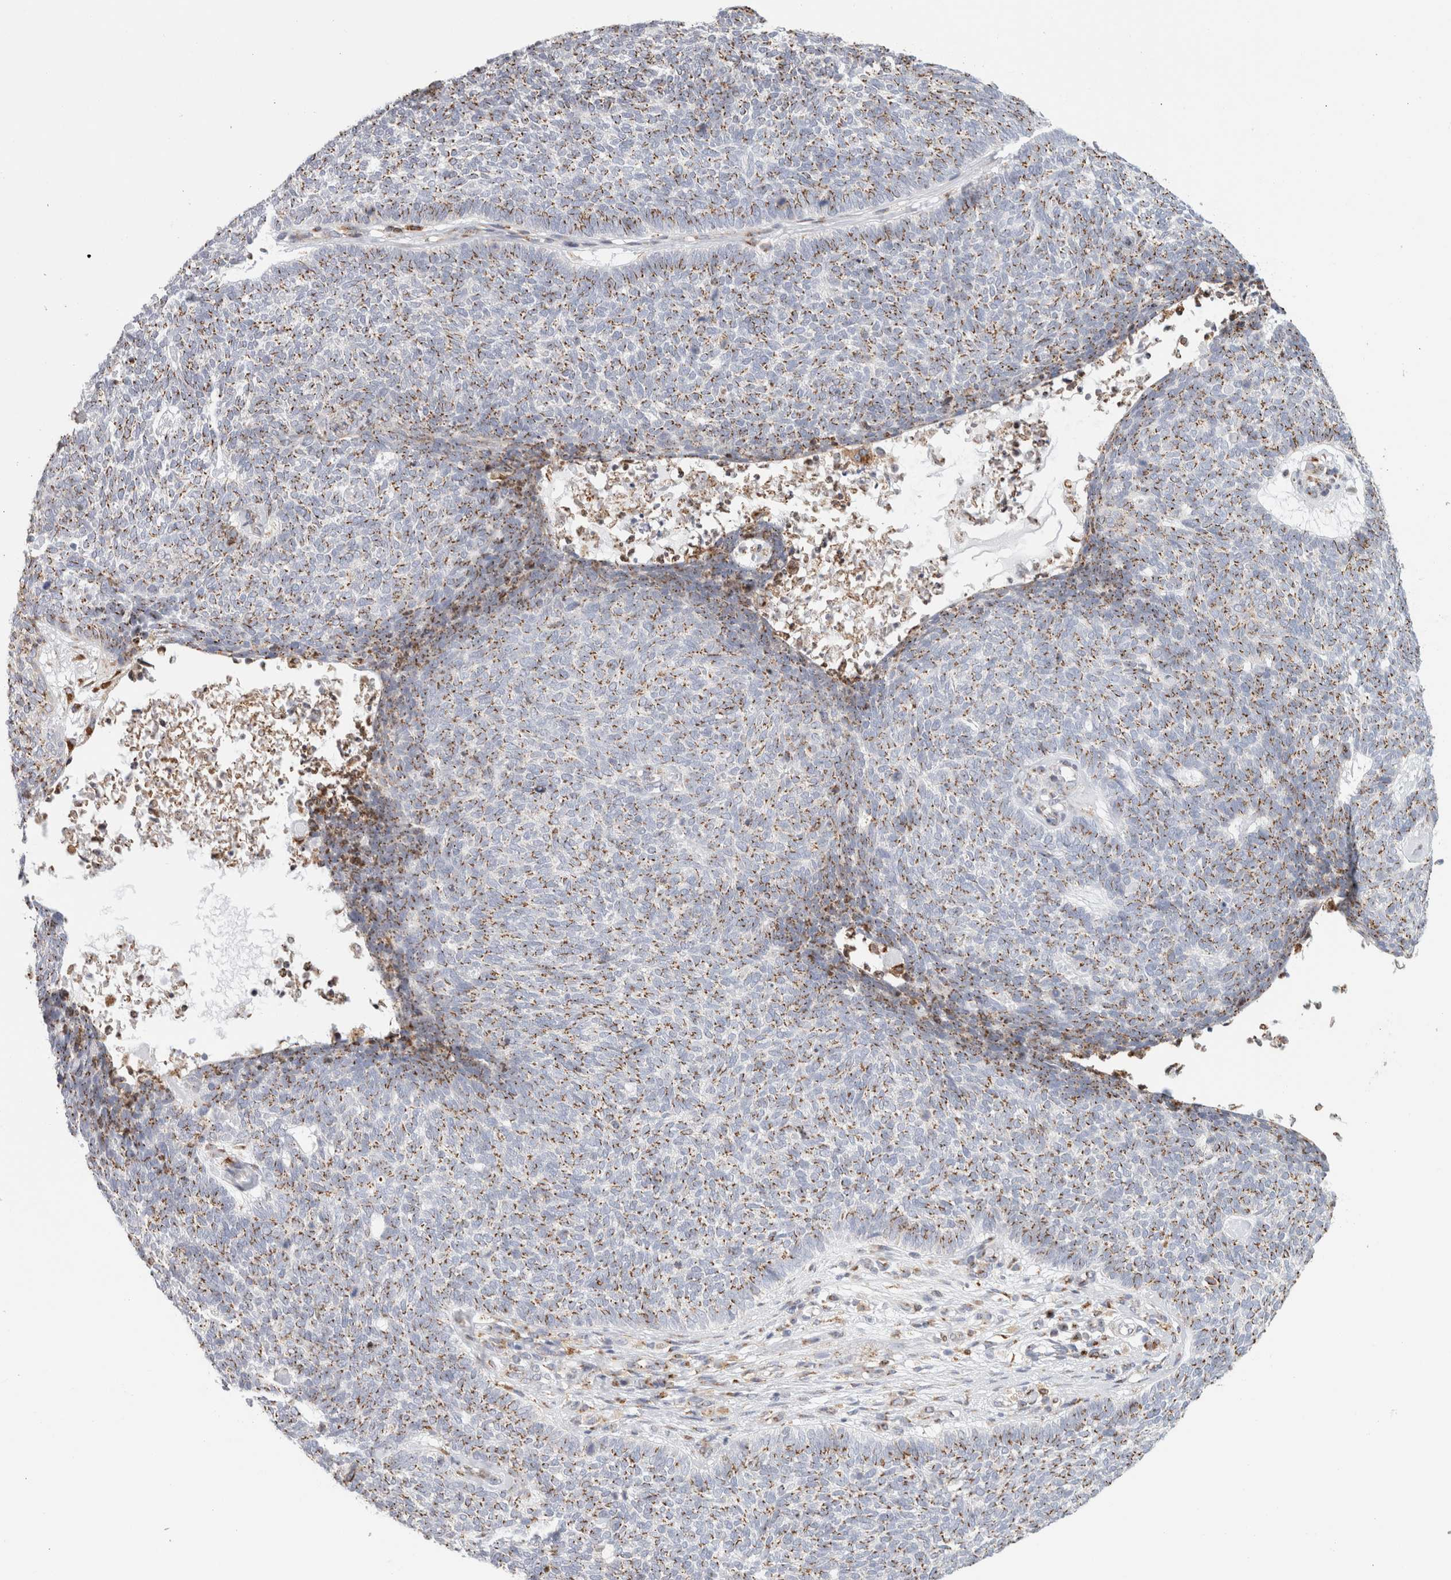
{"staining": {"intensity": "moderate", "quantity": ">75%", "location": "cytoplasmic/membranous"}, "tissue": "skin cancer", "cell_type": "Tumor cells", "image_type": "cancer", "snomed": [{"axis": "morphology", "description": "Basal cell carcinoma"}, {"axis": "topography", "description": "Skin"}], "caption": "A micrograph showing moderate cytoplasmic/membranous positivity in approximately >75% of tumor cells in skin cancer, as visualized by brown immunohistochemical staining.", "gene": "MCFD2", "patient": {"sex": "female", "age": 84}}